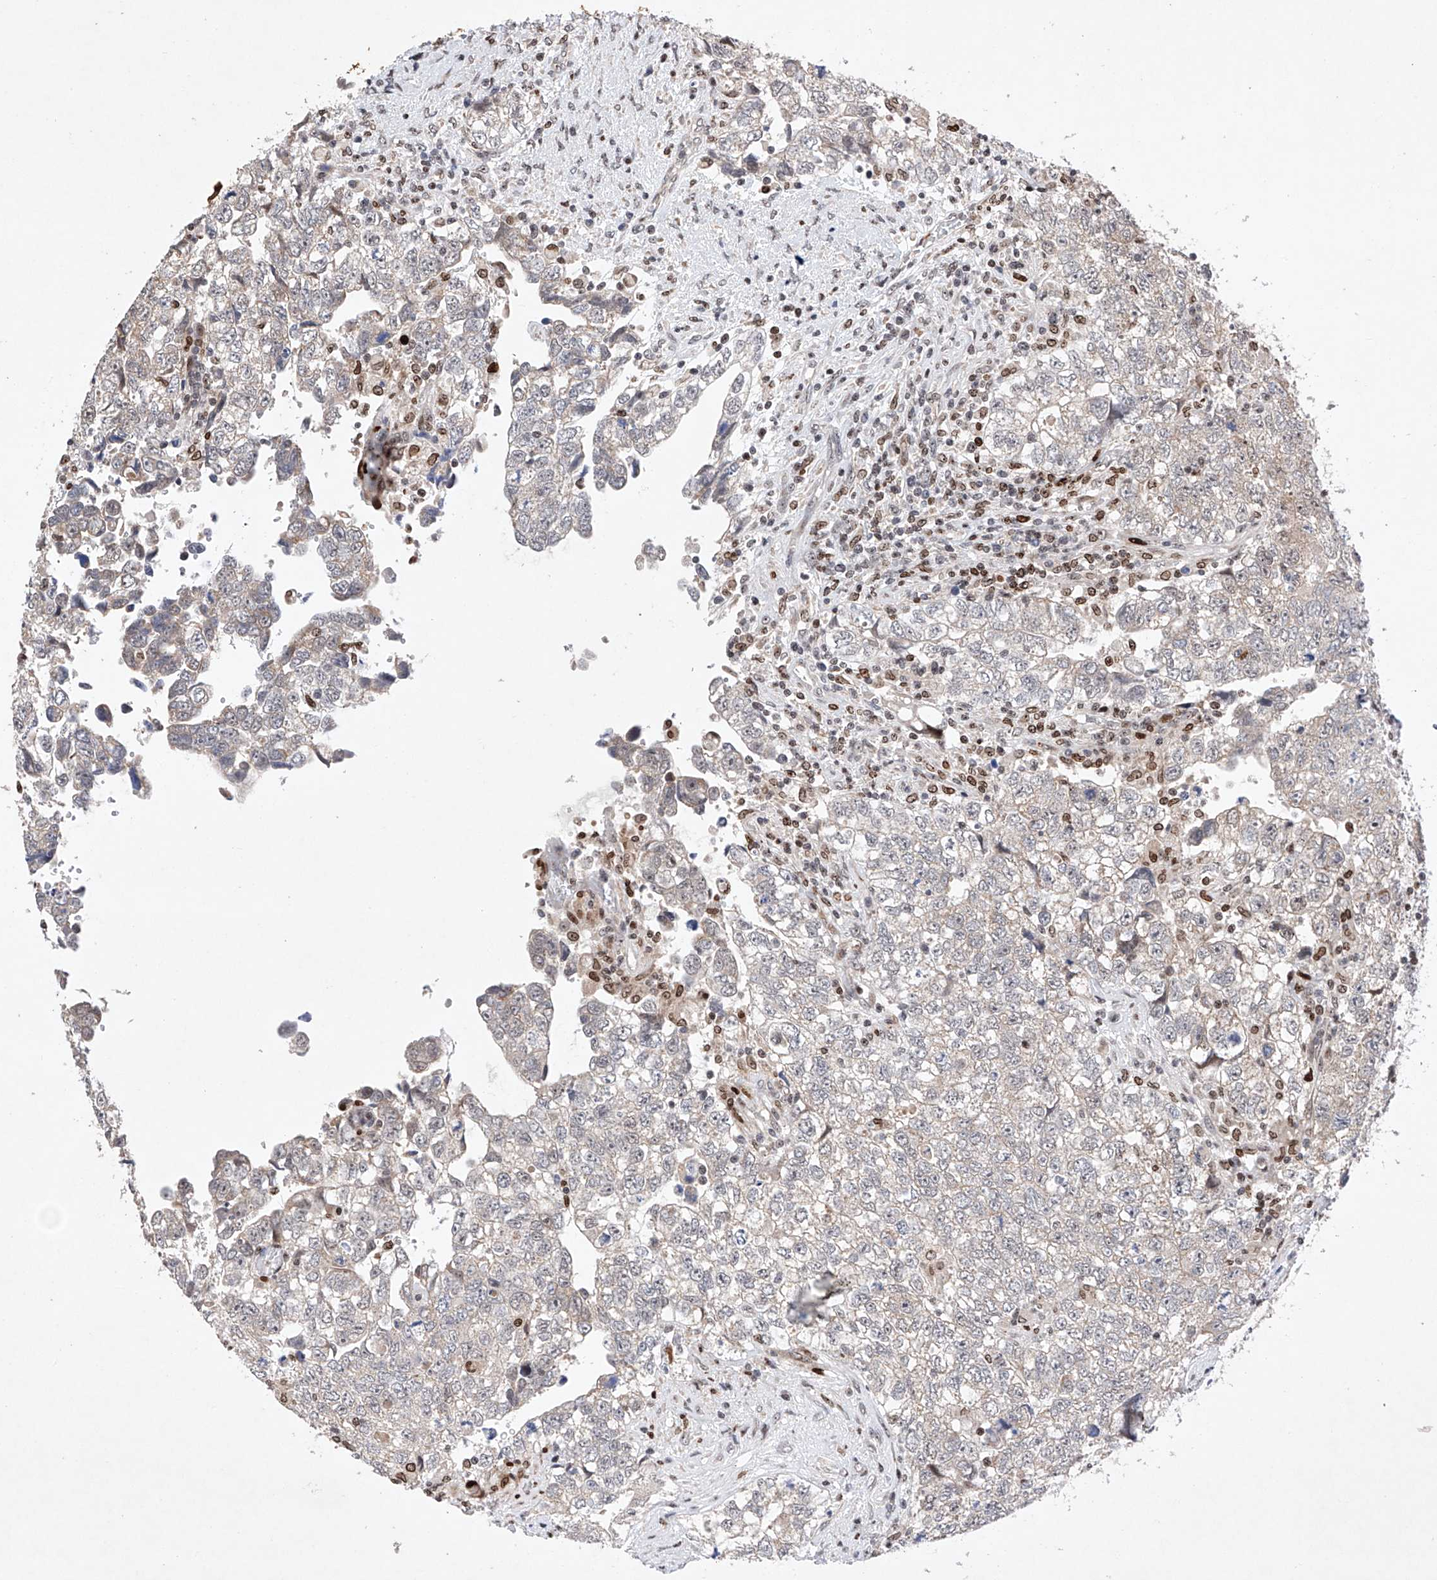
{"staining": {"intensity": "negative", "quantity": "none", "location": "none"}, "tissue": "testis cancer", "cell_type": "Tumor cells", "image_type": "cancer", "snomed": [{"axis": "morphology", "description": "Carcinoma, Embryonal, NOS"}, {"axis": "topography", "description": "Testis"}], "caption": "High magnification brightfield microscopy of testis cancer stained with DAB (brown) and counterstained with hematoxylin (blue): tumor cells show no significant expression.", "gene": "AFG1L", "patient": {"sex": "male", "age": 37}}